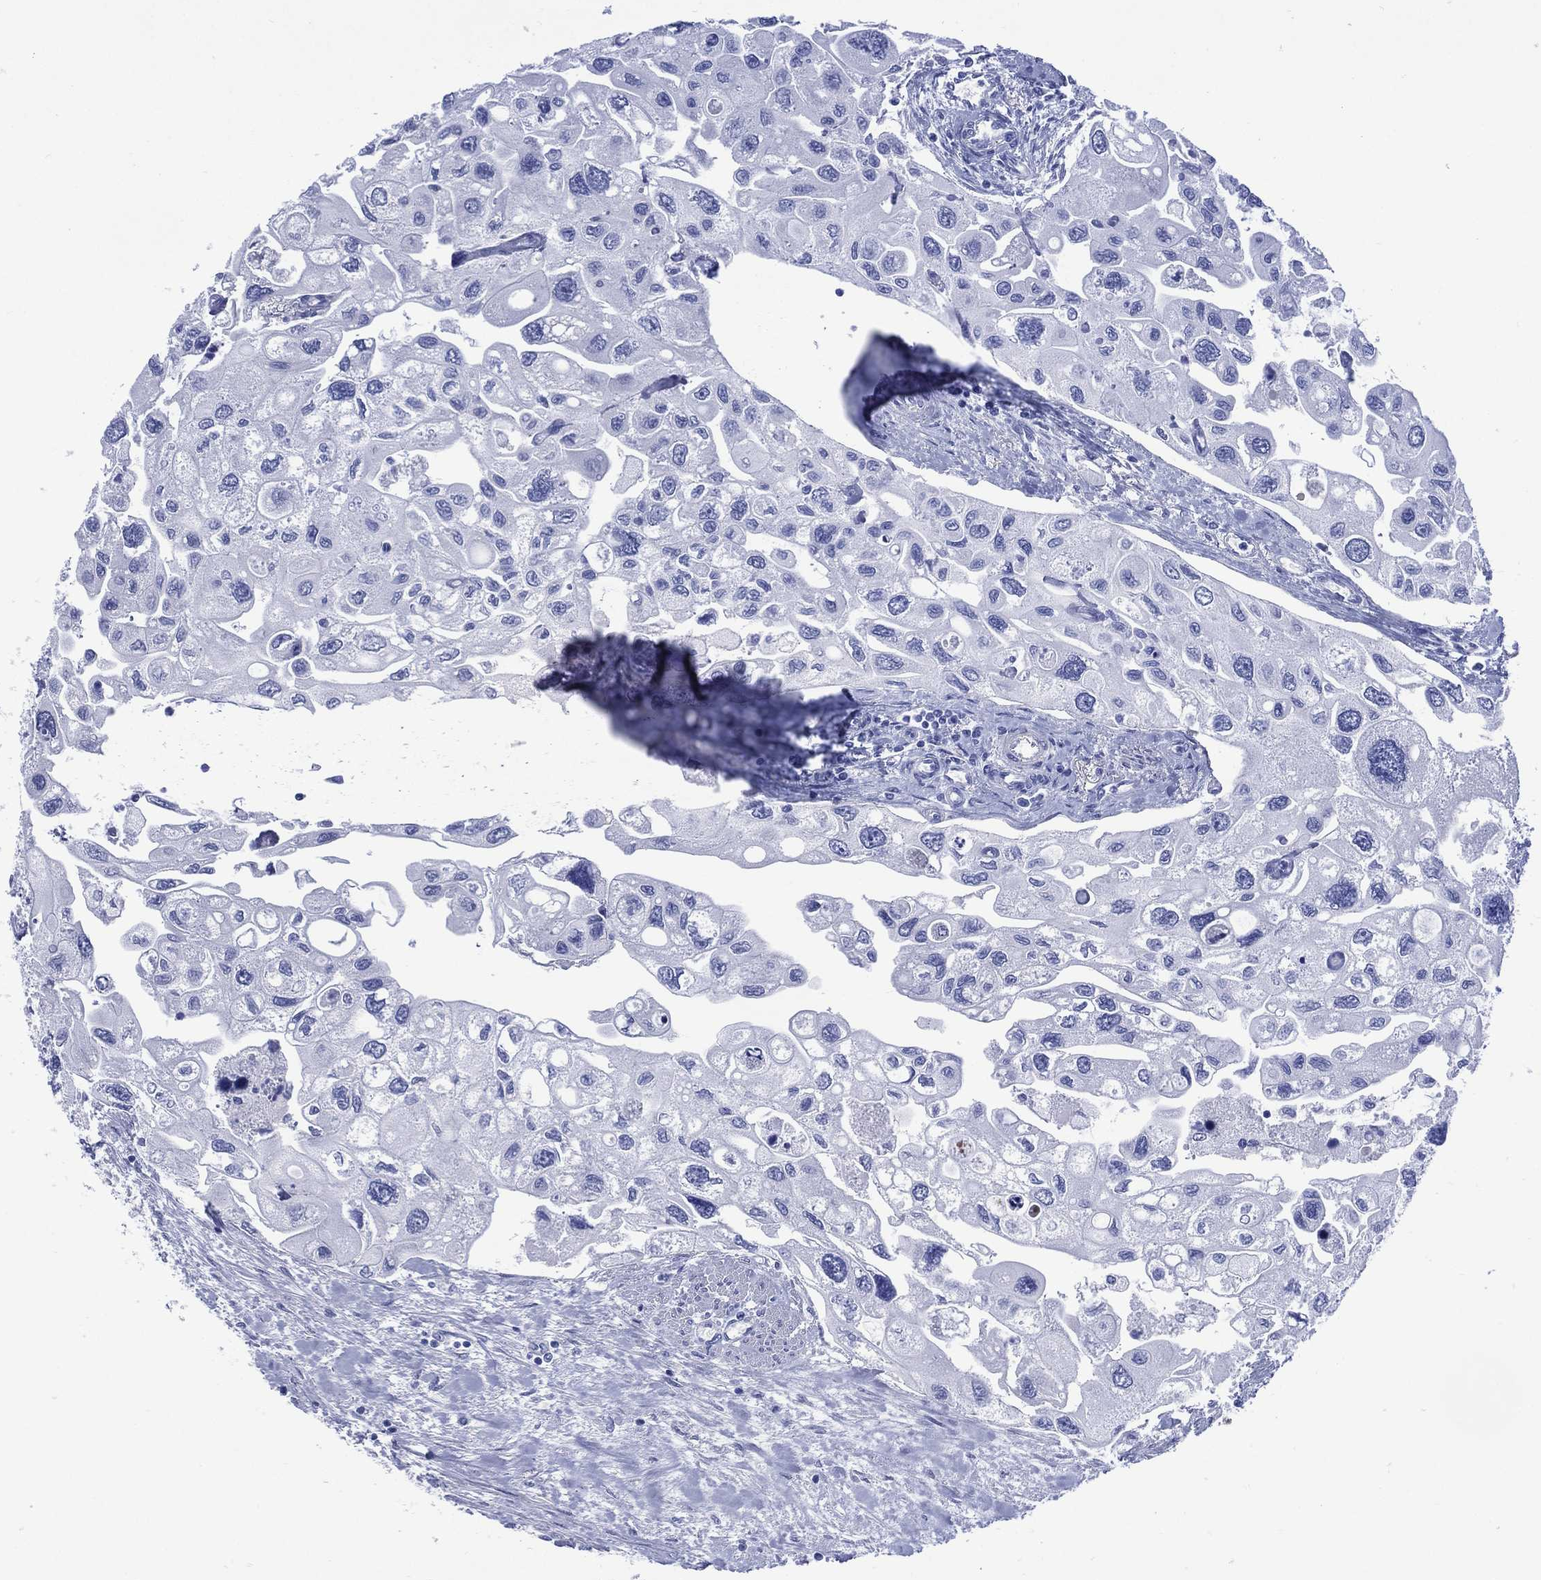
{"staining": {"intensity": "negative", "quantity": "none", "location": "none"}, "tissue": "urothelial cancer", "cell_type": "Tumor cells", "image_type": "cancer", "snomed": [{"axis": "morphology", "description": "Urothelial carcinoma, High grade"}, {"axis": "topography", "description": "Urinary bladder"}], "caption": "Urothelial cancer was stained to show a protein in brown. There is no significant staining in tumor cells. (DAB (3,3'-diaminobenzidine) immunohistochemistry with hematoxylin counter stain).", "gene": "SHCBP1L", "patient": {"sex": "male", "age": 59}}